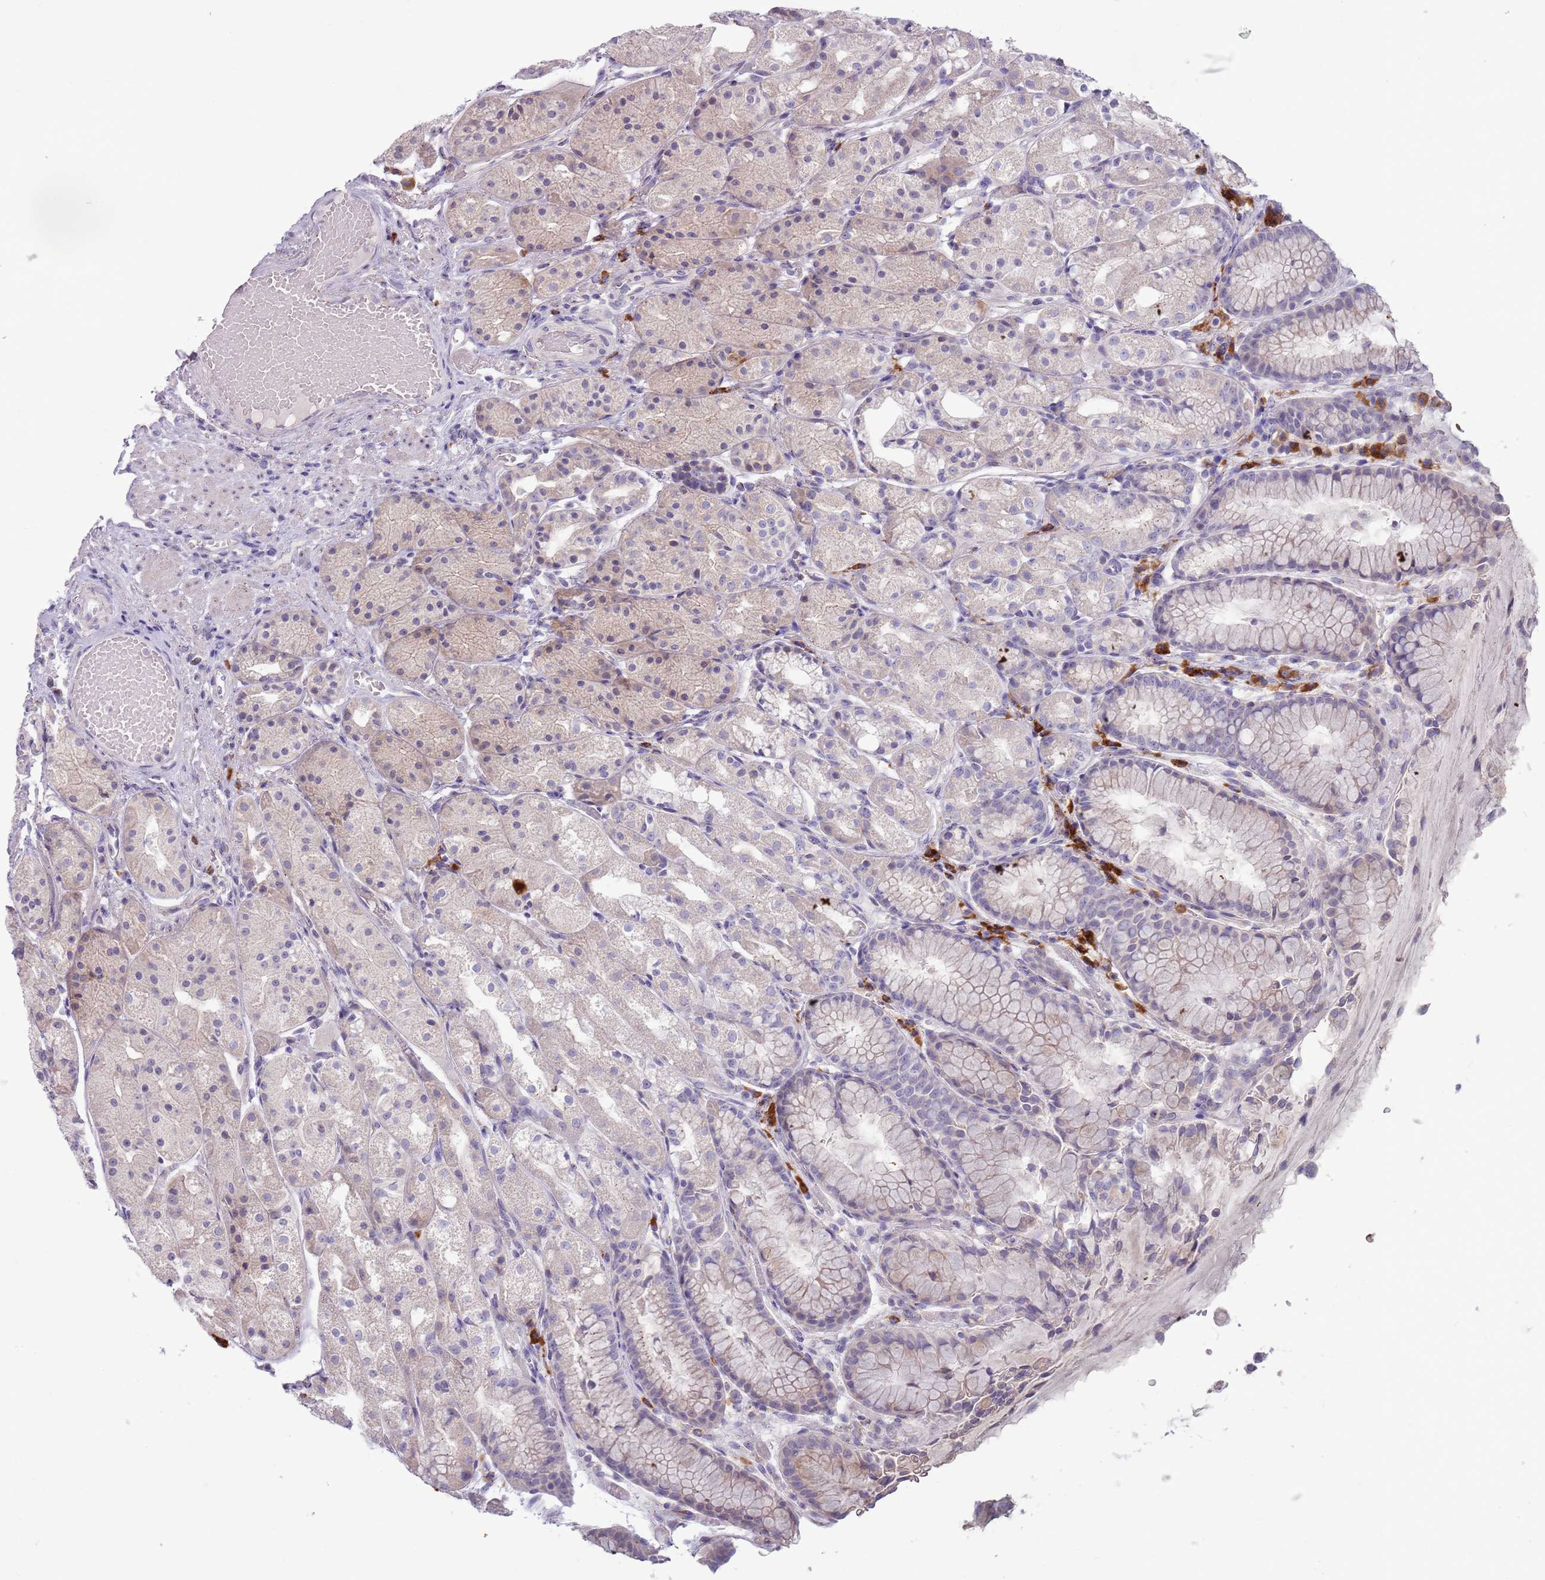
{"staining": {"intensity": "weak", "quantity": "<25%", "location": "cytoplasmic/membranous"}, "tissue": "stomach", "cell_type": "Glandular cells", "image_type": "normal", "snomed": [{"axis": "morphology", "description": "Normal tissue, NOS"}, {"axis": "topography", "description": "Stomach, upper"}], "caption": "The immunohistochemistry (IHC) photomicrograph has no significant staining in glandular cells of stomach.", "gene": "LTB", "patient": {"sex": "male", "age": 72}}